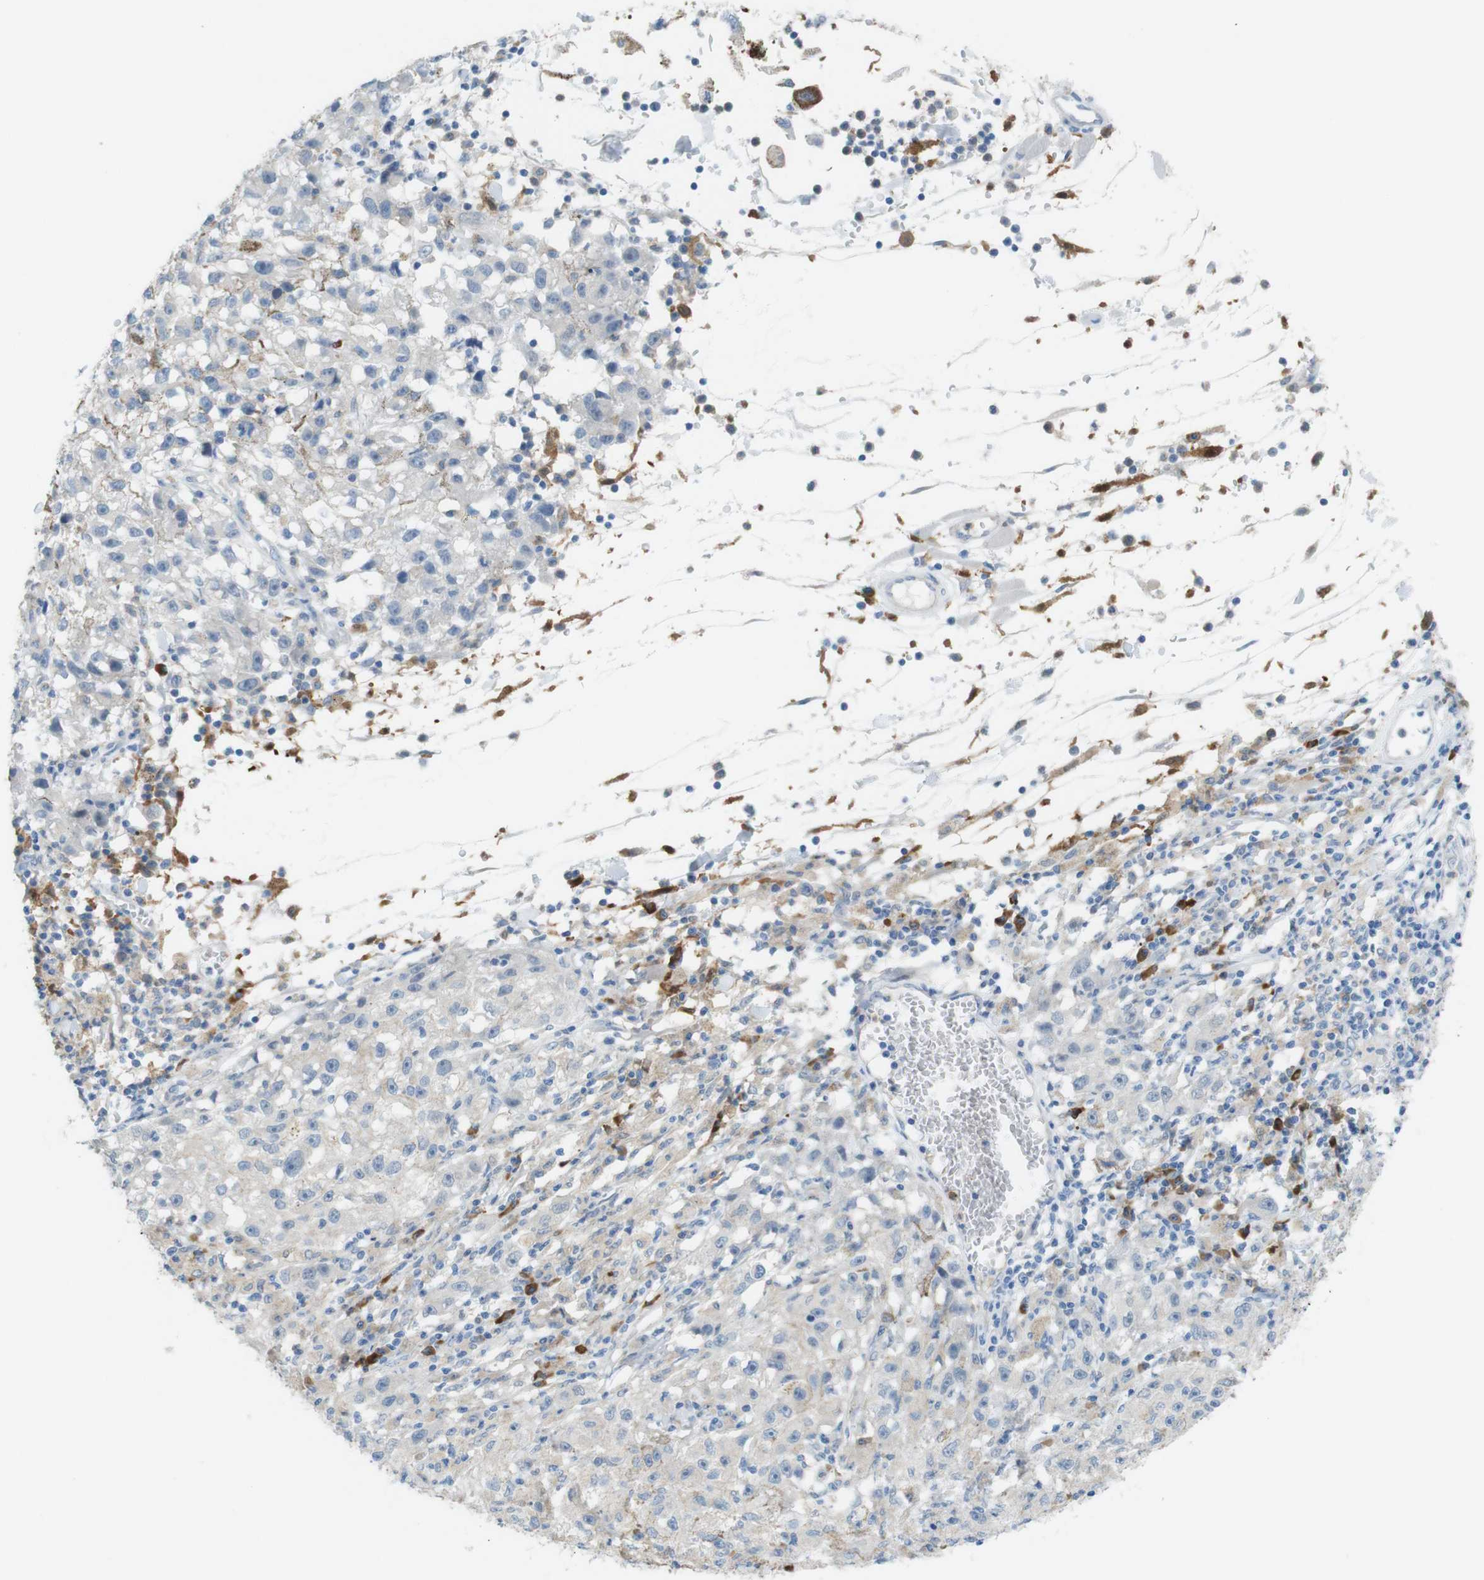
{"staining": {"intensity": "negative", "quantity": "none", "location": "none"}, "tissue": "melanoma", "cell_type": "Tumor cells", "image_type": "cancer", "snomed": [{"axis": "morphology", "description": "Malignant melanoma, NOS"}, {"axis": "topography", "description": "Skin"}], "caption": "Protein analysis of malignant melanoma demonstrates no significant positivity in tumor cells.", "gene": "CLMN", "patient": {"sex": "female", "age": 104}}